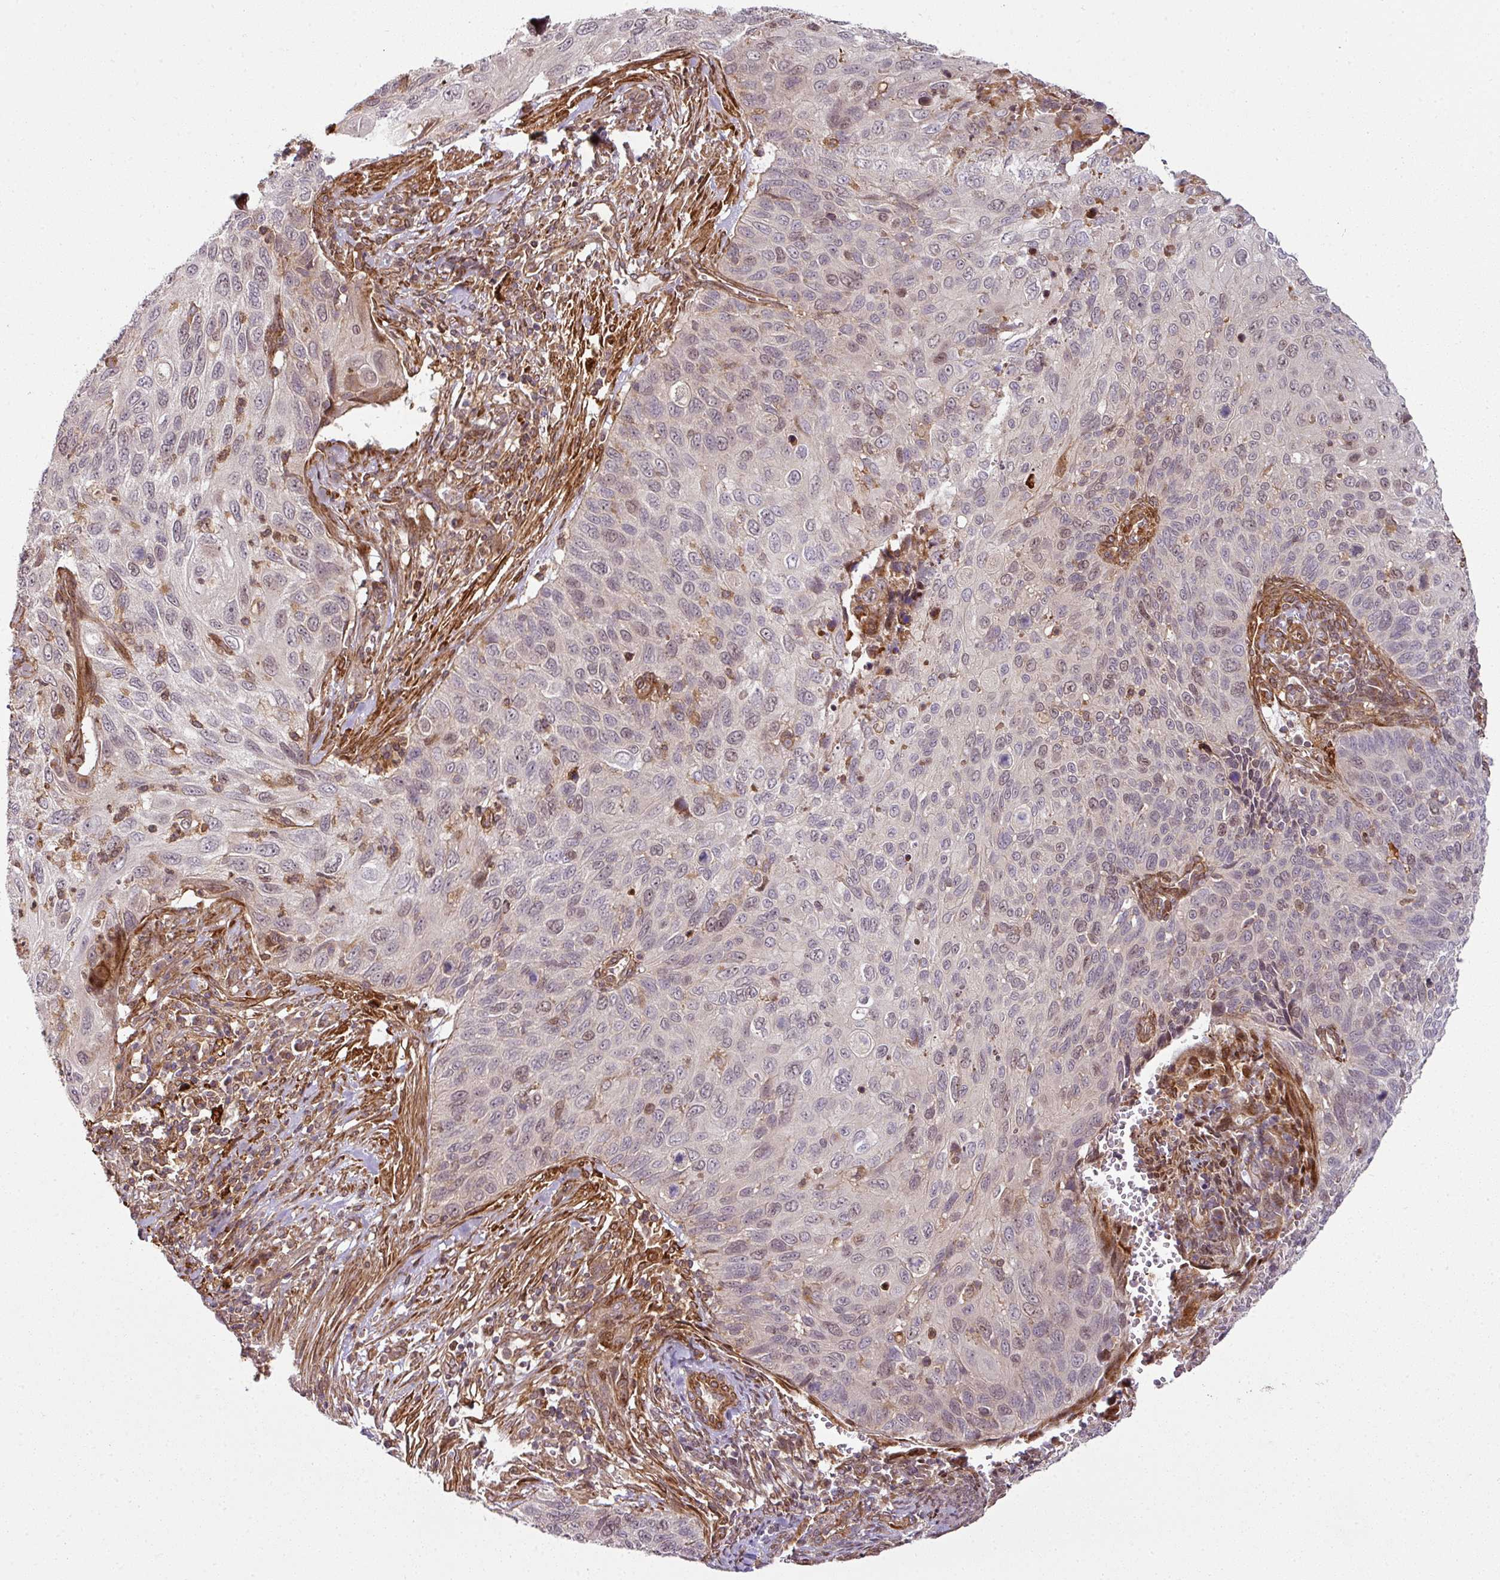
{"staining": {"intensity": "weak", "quantity": "<25%", "location": "cytoplasmic/membranous,nuclear"}, "tissue": "cervical cancer", "cell_type": "Tumor cells", "image_type": "cancer", "snomed": [{"axis": "morphology", "description": "Squamous cell carcinoma, NOS"}, {"axis": "topography", "description": "Cervix"}], "caption": "Tumor cells are negative for protein expression in human cervical squamous cell carcinoma.", "gene": "ATAT1", "patient": {"sex": "female", "age": 70}}